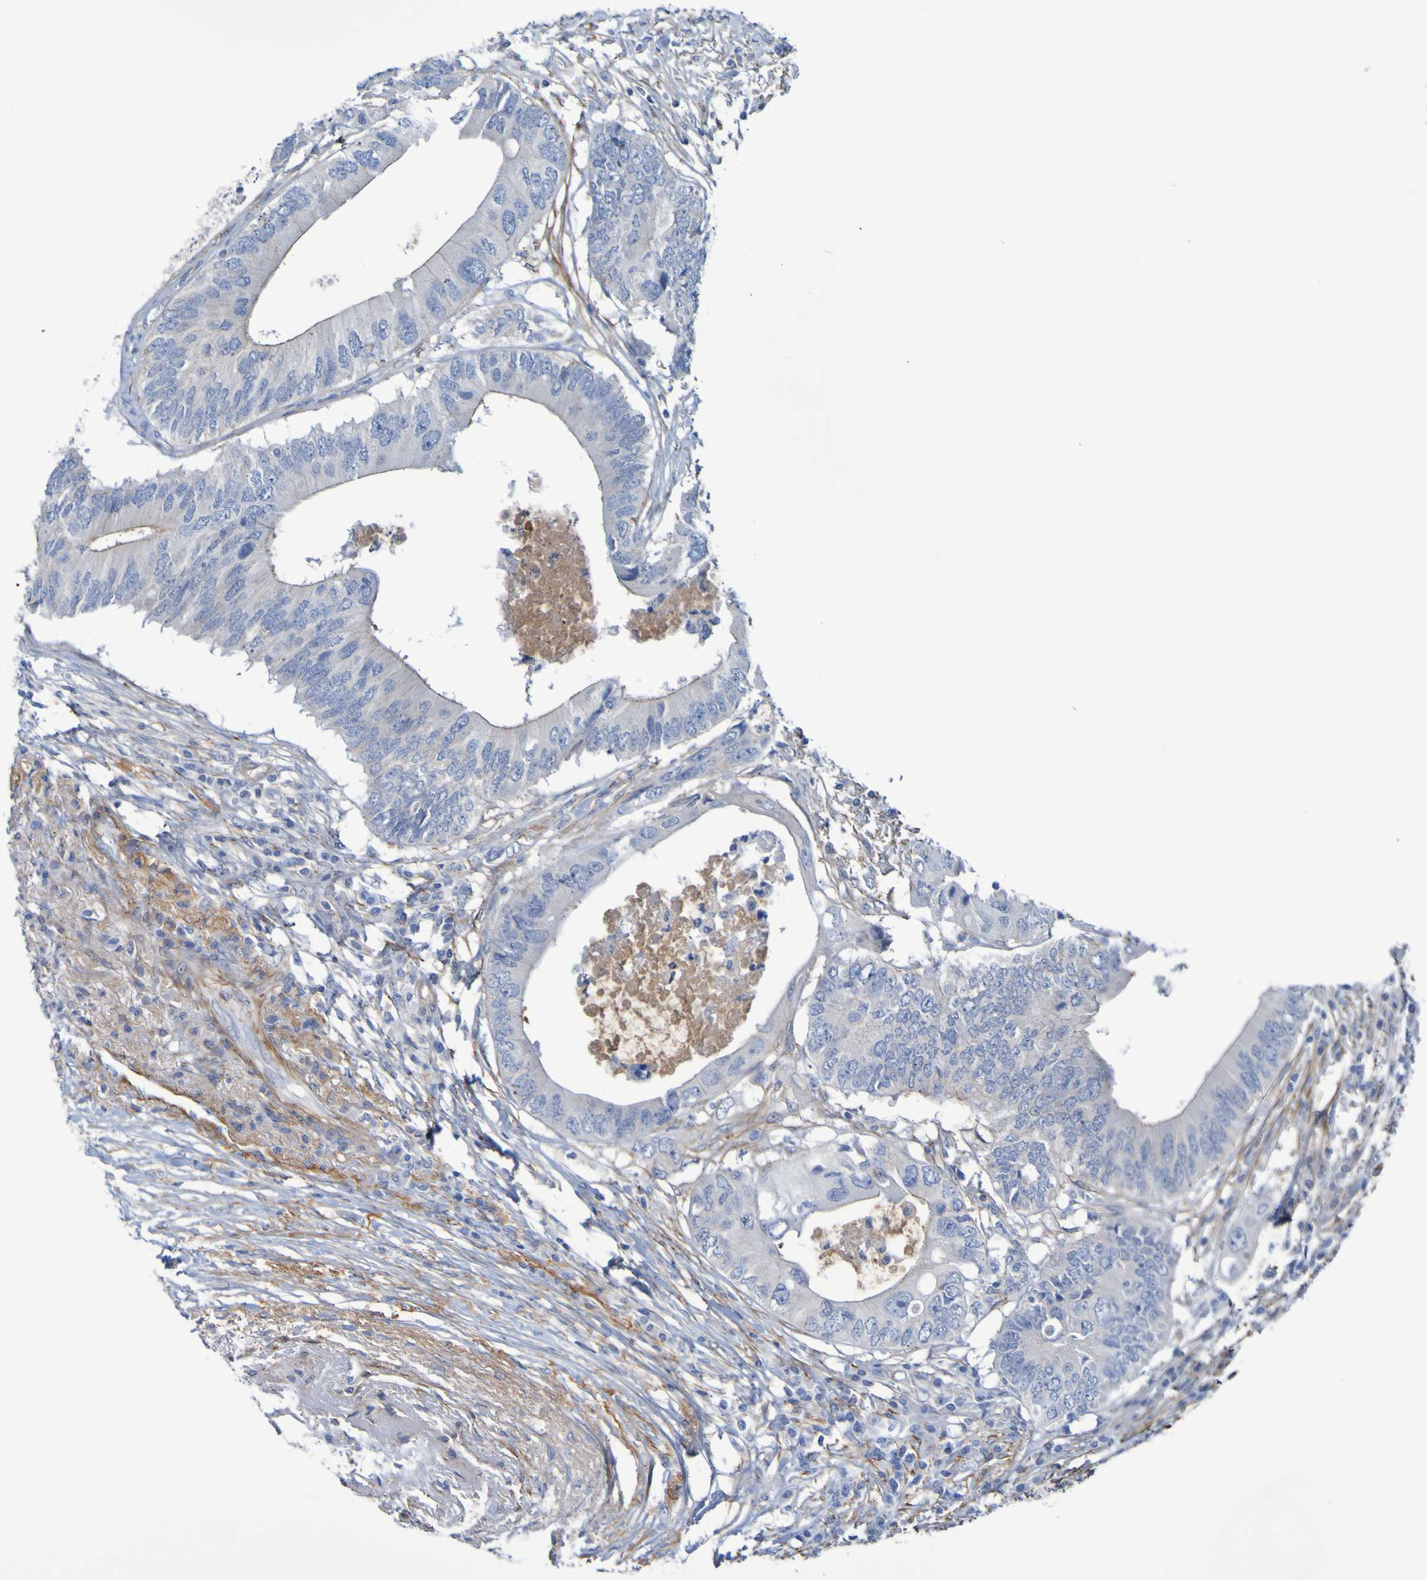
{"staining": {"intensity": "negative", "quantity": "none", "location": "none"}, "tissue": "colorectal cancer", "cell_type": "Tumor cells", "image_type": "cancer", "snomed": [{"axis": "morphology", "description": "Adenocarcinoma, NOS"}, {"axis": "topography", "description": "Colon"}], "caption": "Tumor cells are negative for protein expression in human colorectal cancer (adenocarcinoma).", "gene": "LPP", "patient": {"sex": "male", "age": 71}}